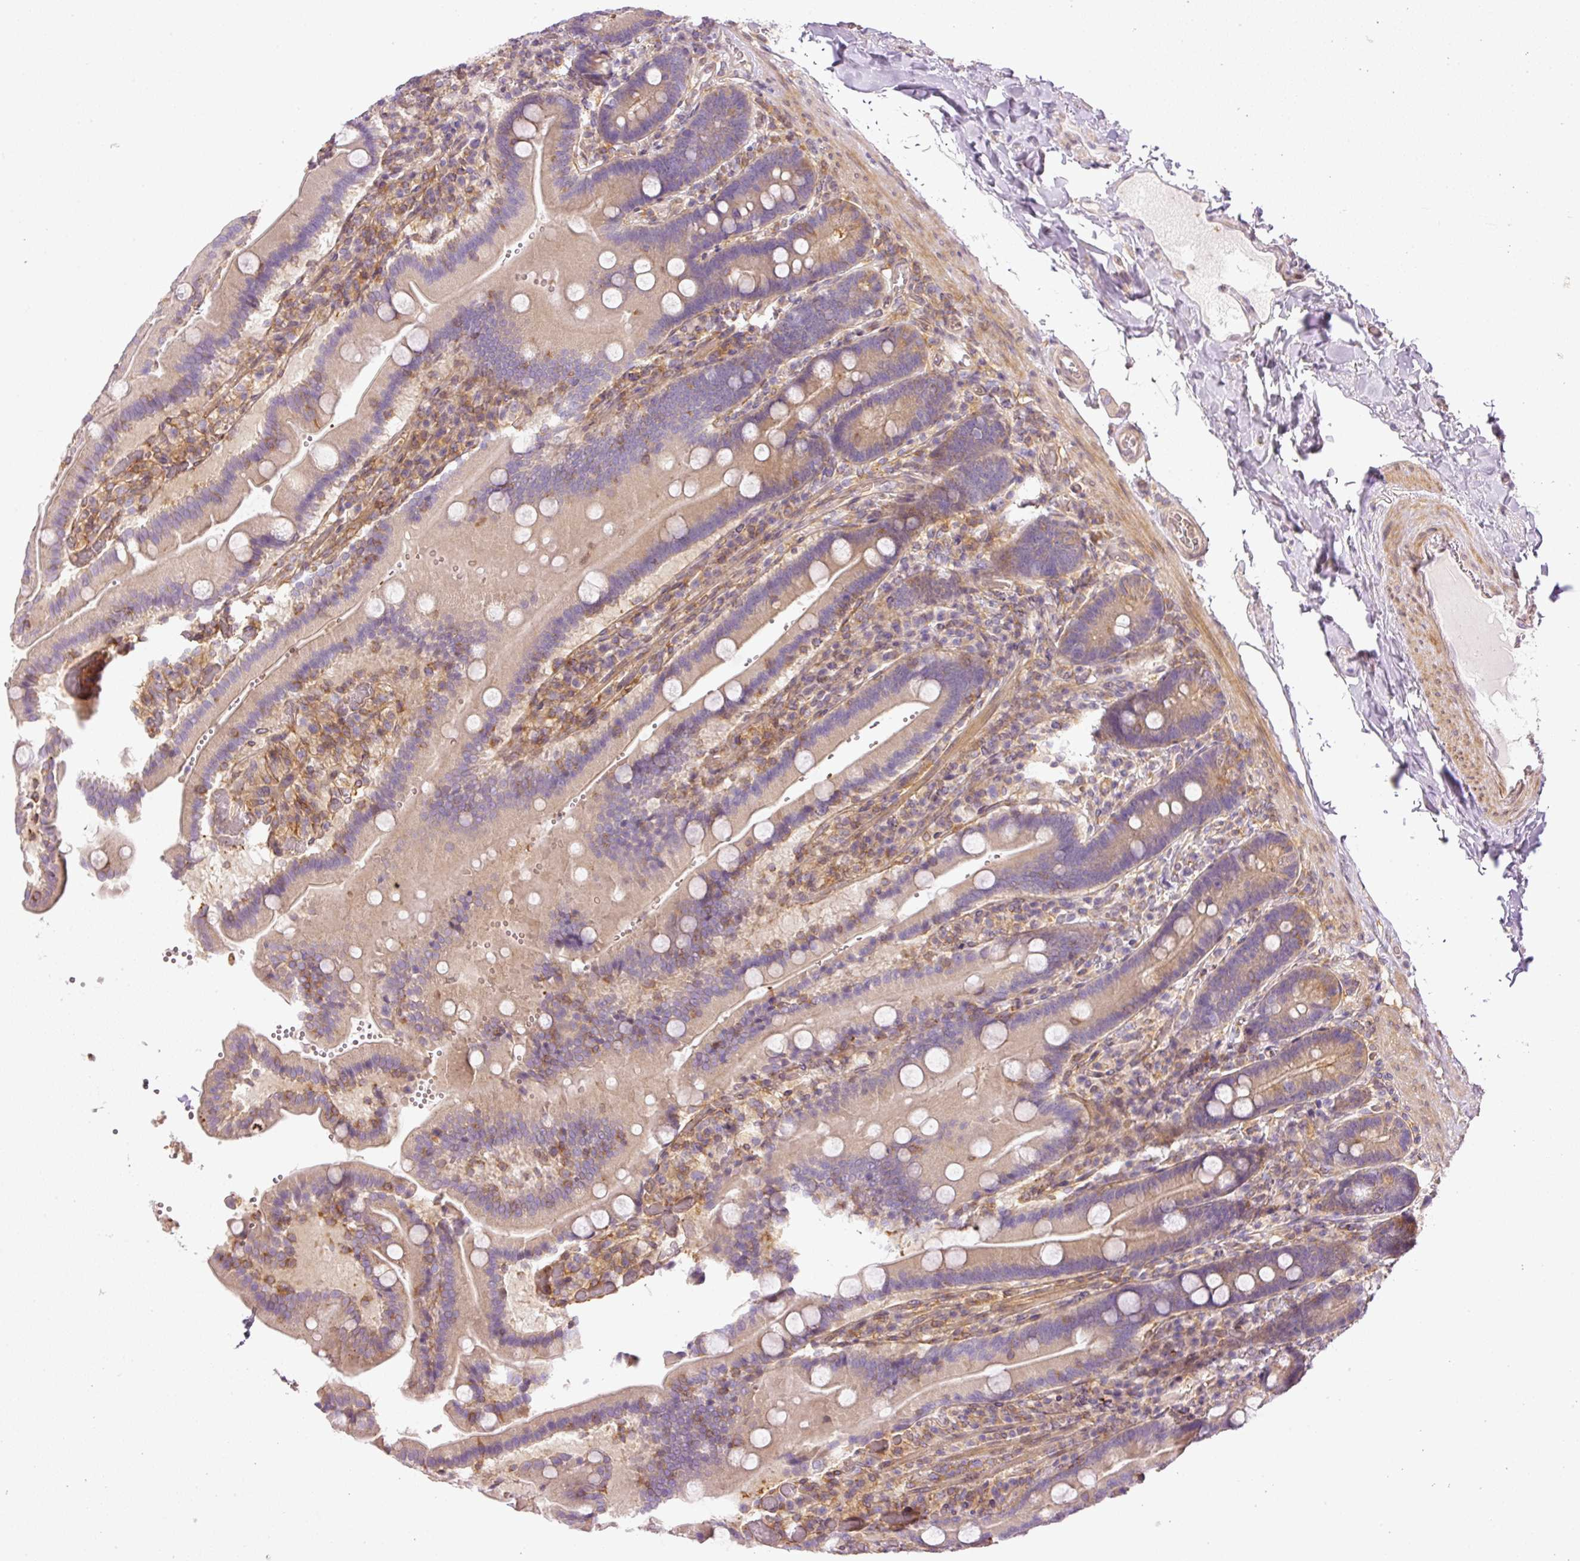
{"staining": {"intensity": "moderate", "quantity": "25%-75%", "location": "cytoplasmic/membranous"}, "tissue": "duodenum", "cell_type": "Glandular cells", "image_type": "normal", "snomed": [{"axis": "morphology", "description": "Normal tissue, NOS"}, {"axis": "topography", "description": "Duodenum"}], "caption": "A high-resolution micrograph shows immunohistochemistry staining of unremarkable duodenum, which demonstrates moderate cytoplasmic/membranous expression in approximately 25%-75% of glandular cells. (Stains: DAB (3,3'-diaminobenzidine) in brown, nuclei in blue, Microscopy: brightfield microscopy at high magnification).", "gene": "TBC1D2B", "patient": {"sex": "female", "age": 62}}